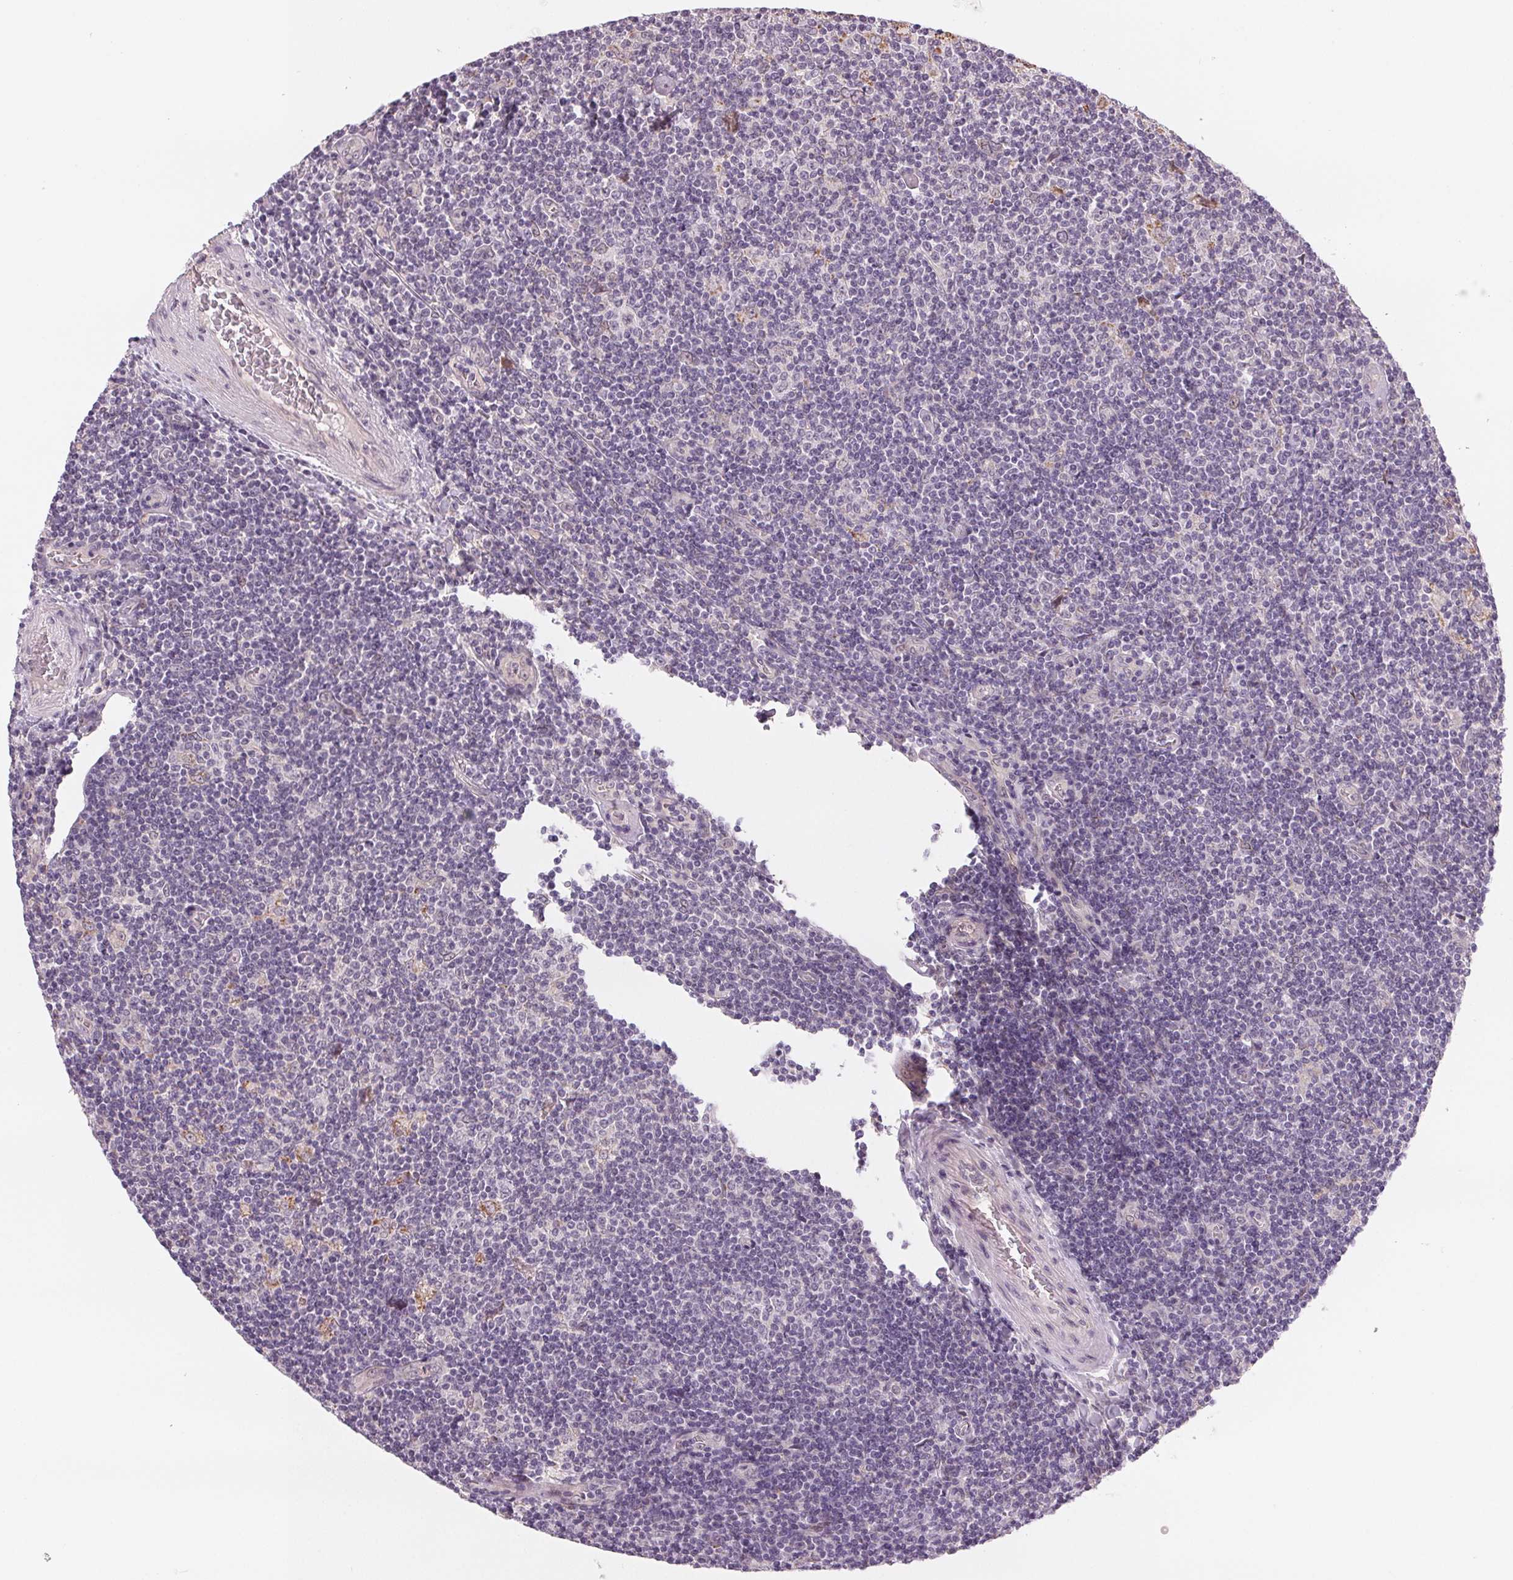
{"staining": {"intensity": "weak", "quantity": "<25%", "location": "cytoplasmic/membranous"}, "tissue": "lymphoma", "cell_type": "Tumor cells", "image_type": "cancer", "snomed": [{"axis": "morphology", "description": "Hodgkin's disease, NOS"}, {"axis": "topography", "description": "Lymph node"}], "caption": "An IHC image of Hodgkin's disease is shown. There is no staining in tumor cells of Hodgkin's disease.", "gene": "CFC1", "patient": {"sex": "male", "age": 40}}